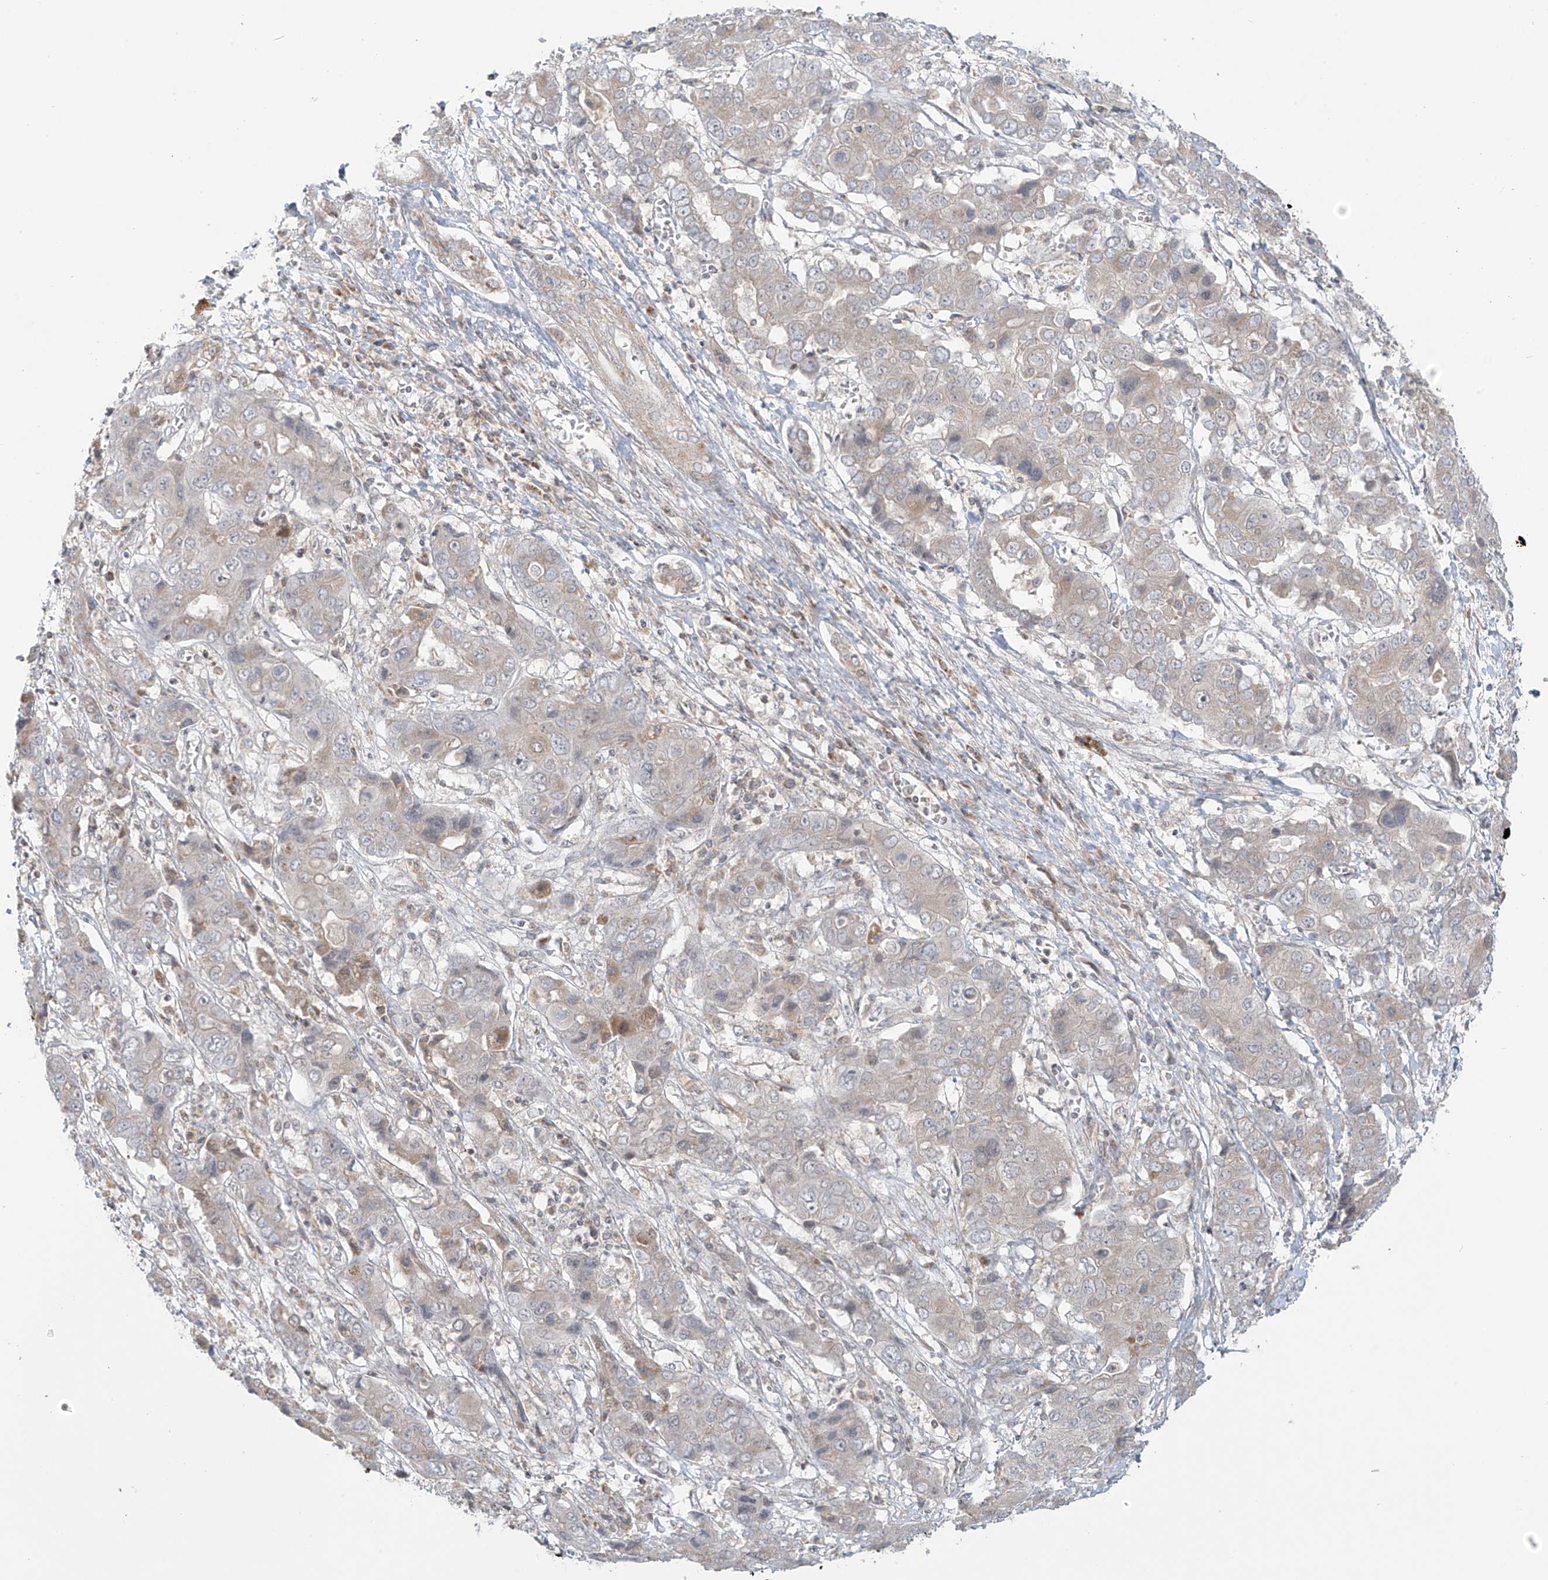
{"staining": {"intensity": "negative", "quantity": "none", "location": "none"}, "tissue": "liver cancer", "cell_type": "Tumor cells", "image_type": "cancer", "snomed": [{"axis": "morphology", "description": "Cholangiocarcinoma"}, {"axis": "topography", "description": "Liver"}], "caption": "Human cholangiocarcinoma (liver) stained for a protein using IHC reveals no expression in tumor cells.", "gene": "HDDC2", "patient": {"sex": "male", "age": 67}}